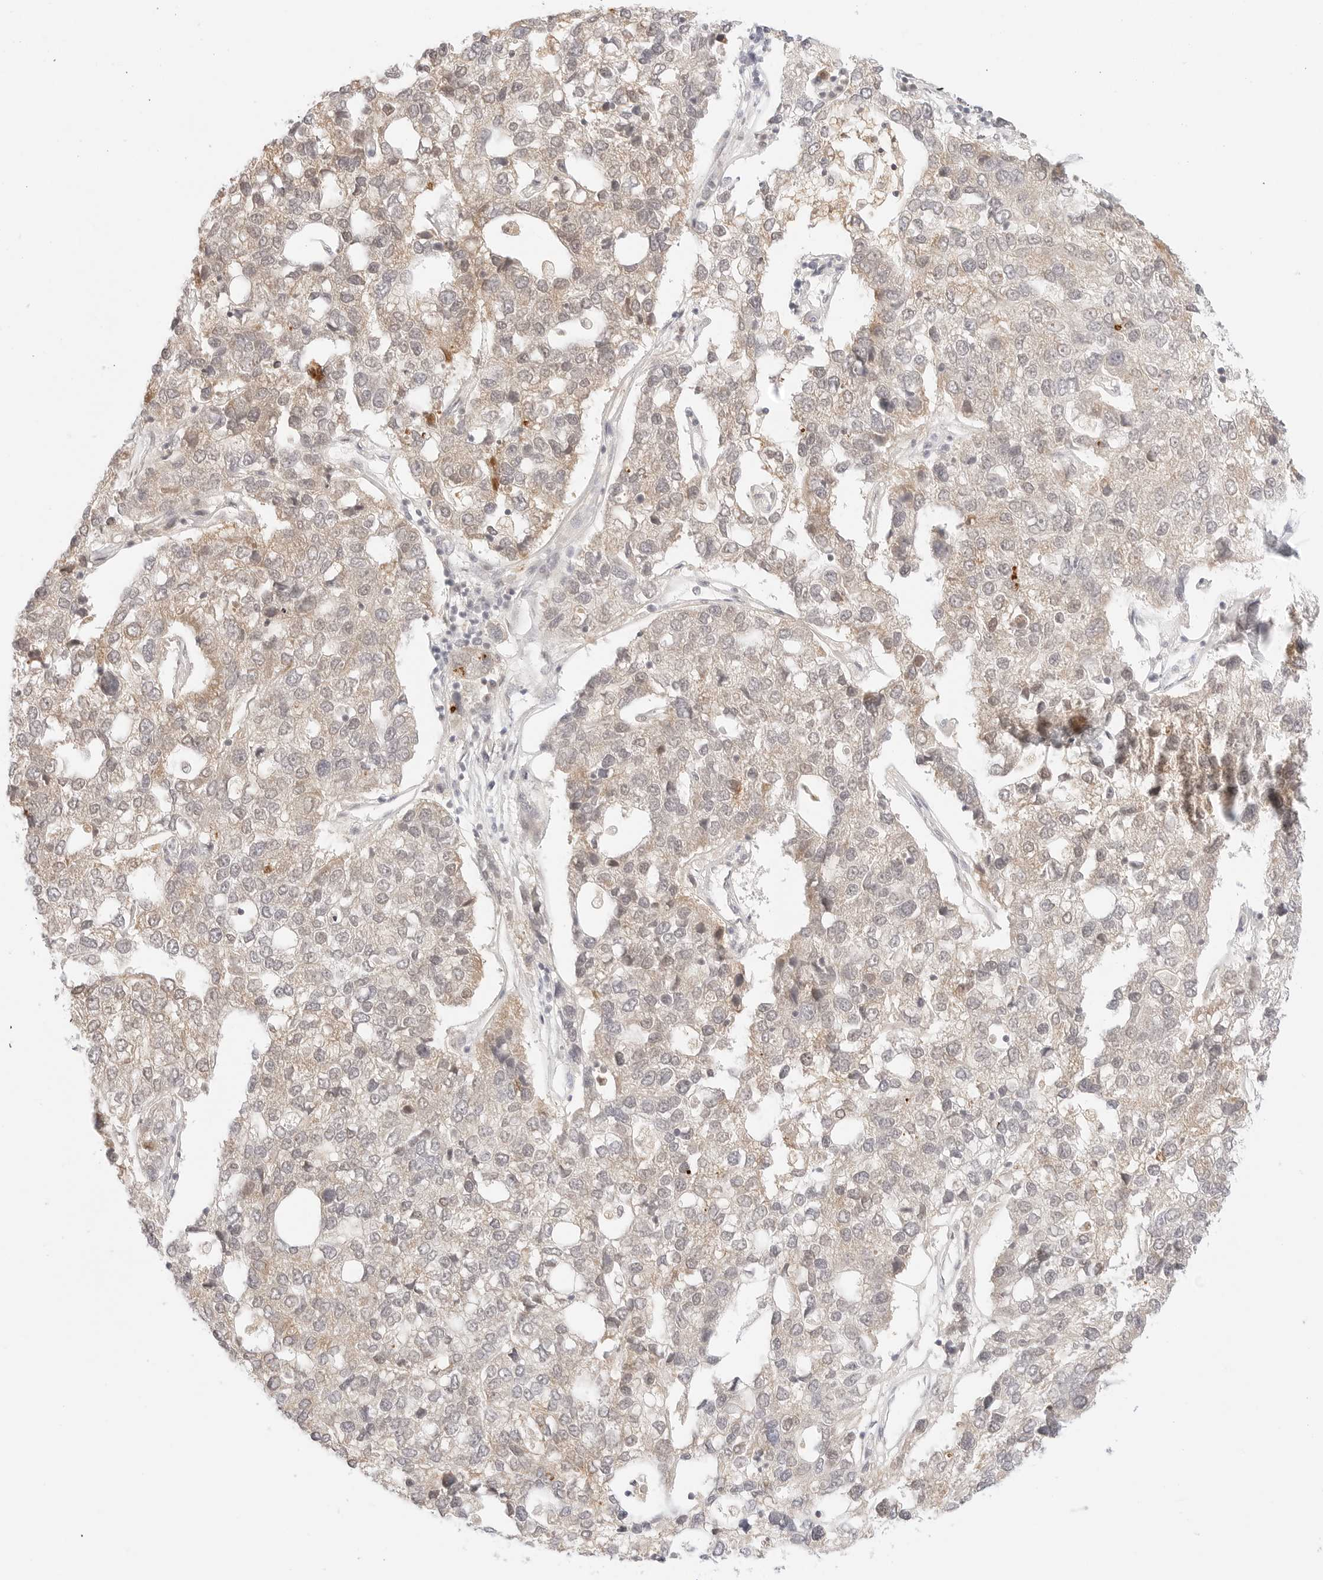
{"staining": {"intensity": "moderate", "quantity": "25%-75%", "location": "cytoplasmic/membranous"}, "tissue": "pancreatic cancer", "cell_type": "Tumor cells", "image_type": "cancer", "snomed": [{"axis": "morphology", "description": "Adenocarcinoma, NOS"}, {"axis": "topography", "description": "Pancreas"}], "caption": "Human pancreatic cancer stained for a protein (brown) shows moderate cytoplasmic/membranous positive expression in approximately 25%-75% of tumor cells.", "gene": "ERO1B", "patient": {"sex": "female", "age": 61}}